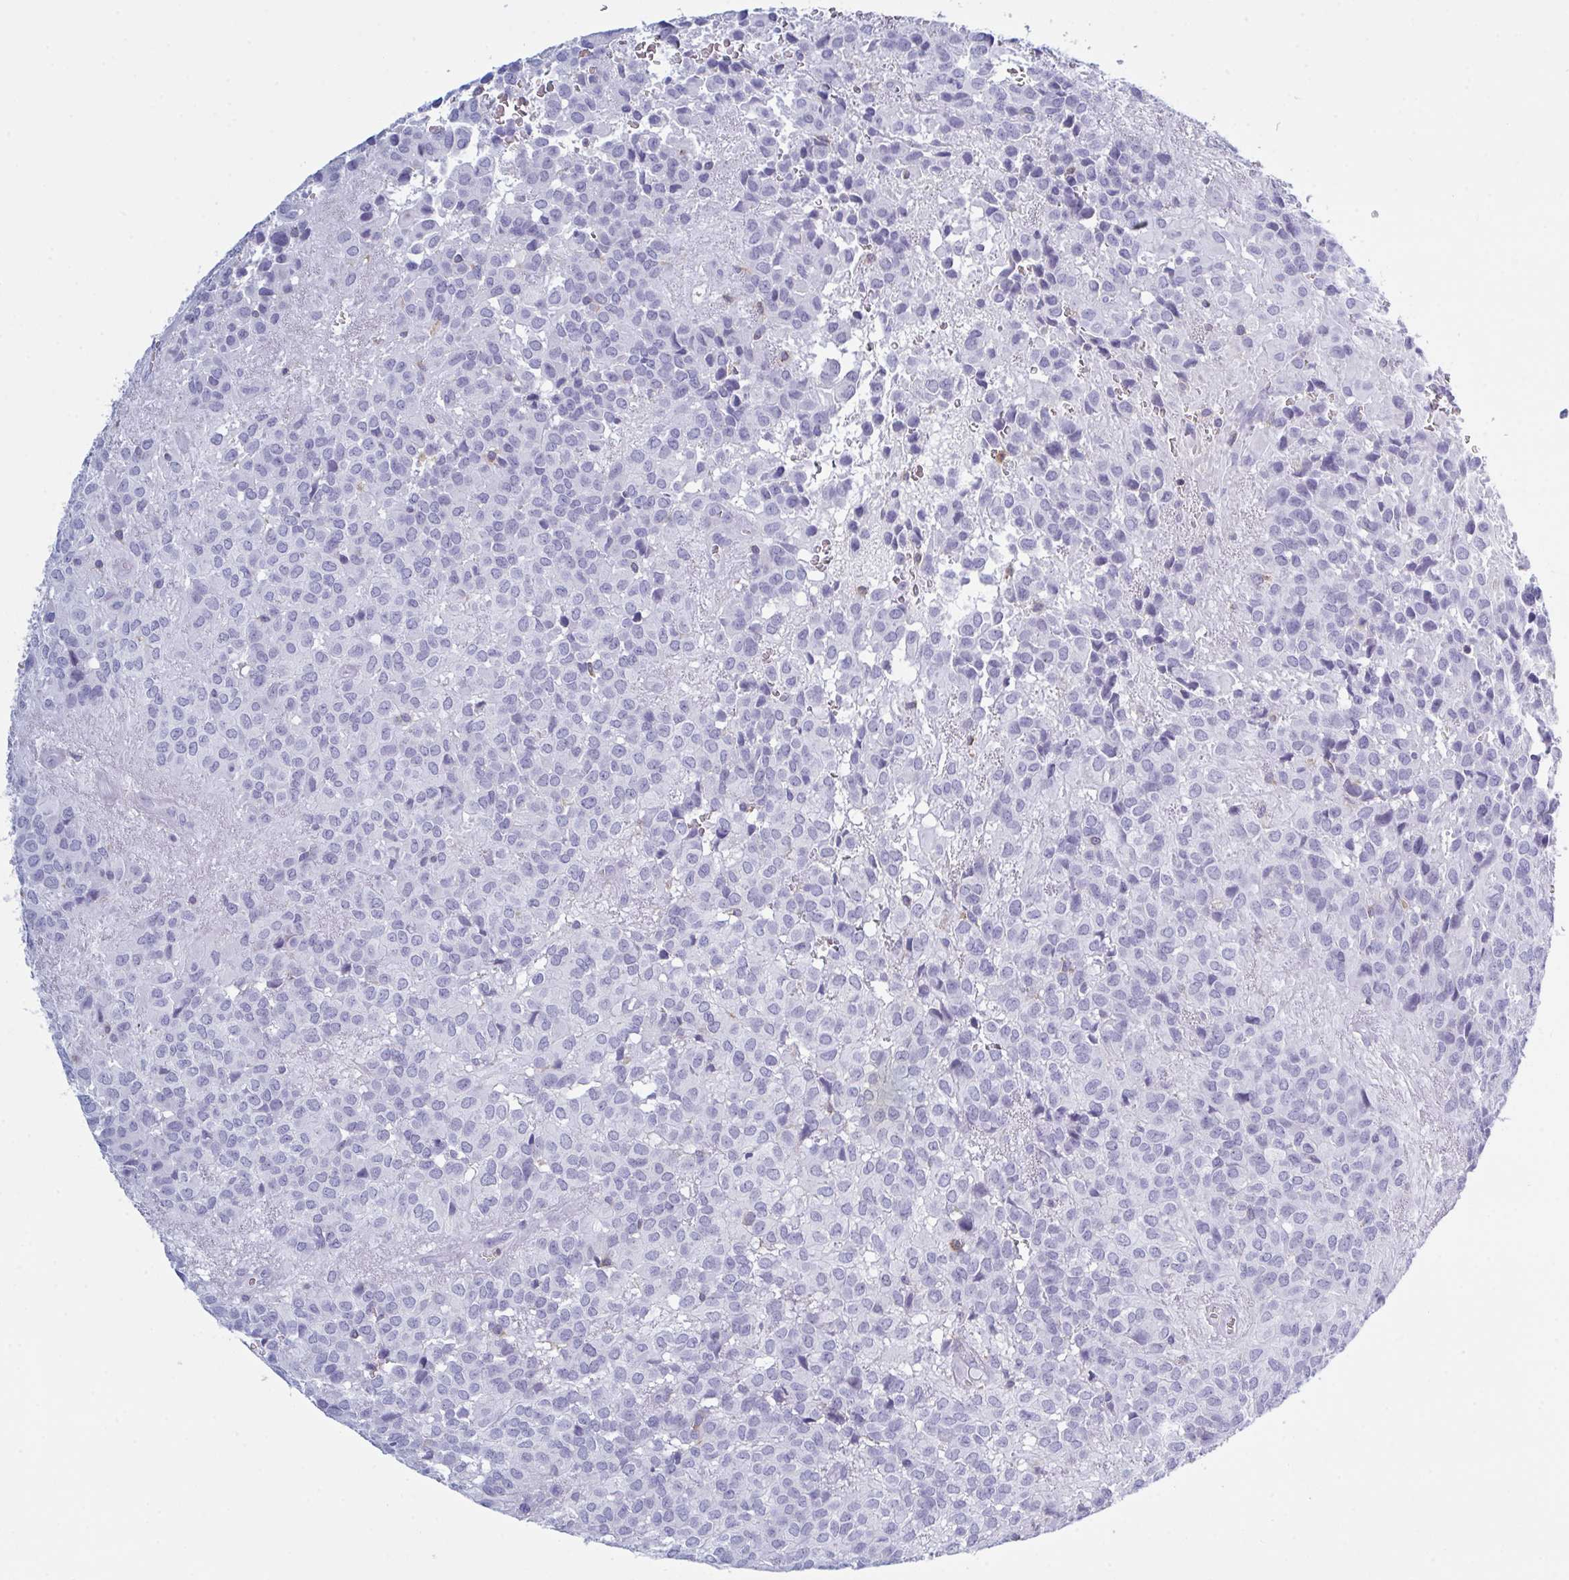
{"staining": {"intensity": "negative", "quantity": "none", "location": "none"}, "tissue": "glioma", "cell_type": "Tumor cells", "image_type": "cancer", "snomed": [{"axis": "morphology", "description": "Glioma, malignant, Low grade"}, {"axis": "topography", "description": "Brain"}], "caption": "Immunohistochemistry (IHC) micrograph of malignant glioma (low-grade) stained for a protein (brown), which demonstrates no positivity in tumor cells.", "gene": "MYO1F", "patient": {"sex": "male", "age": 56}}